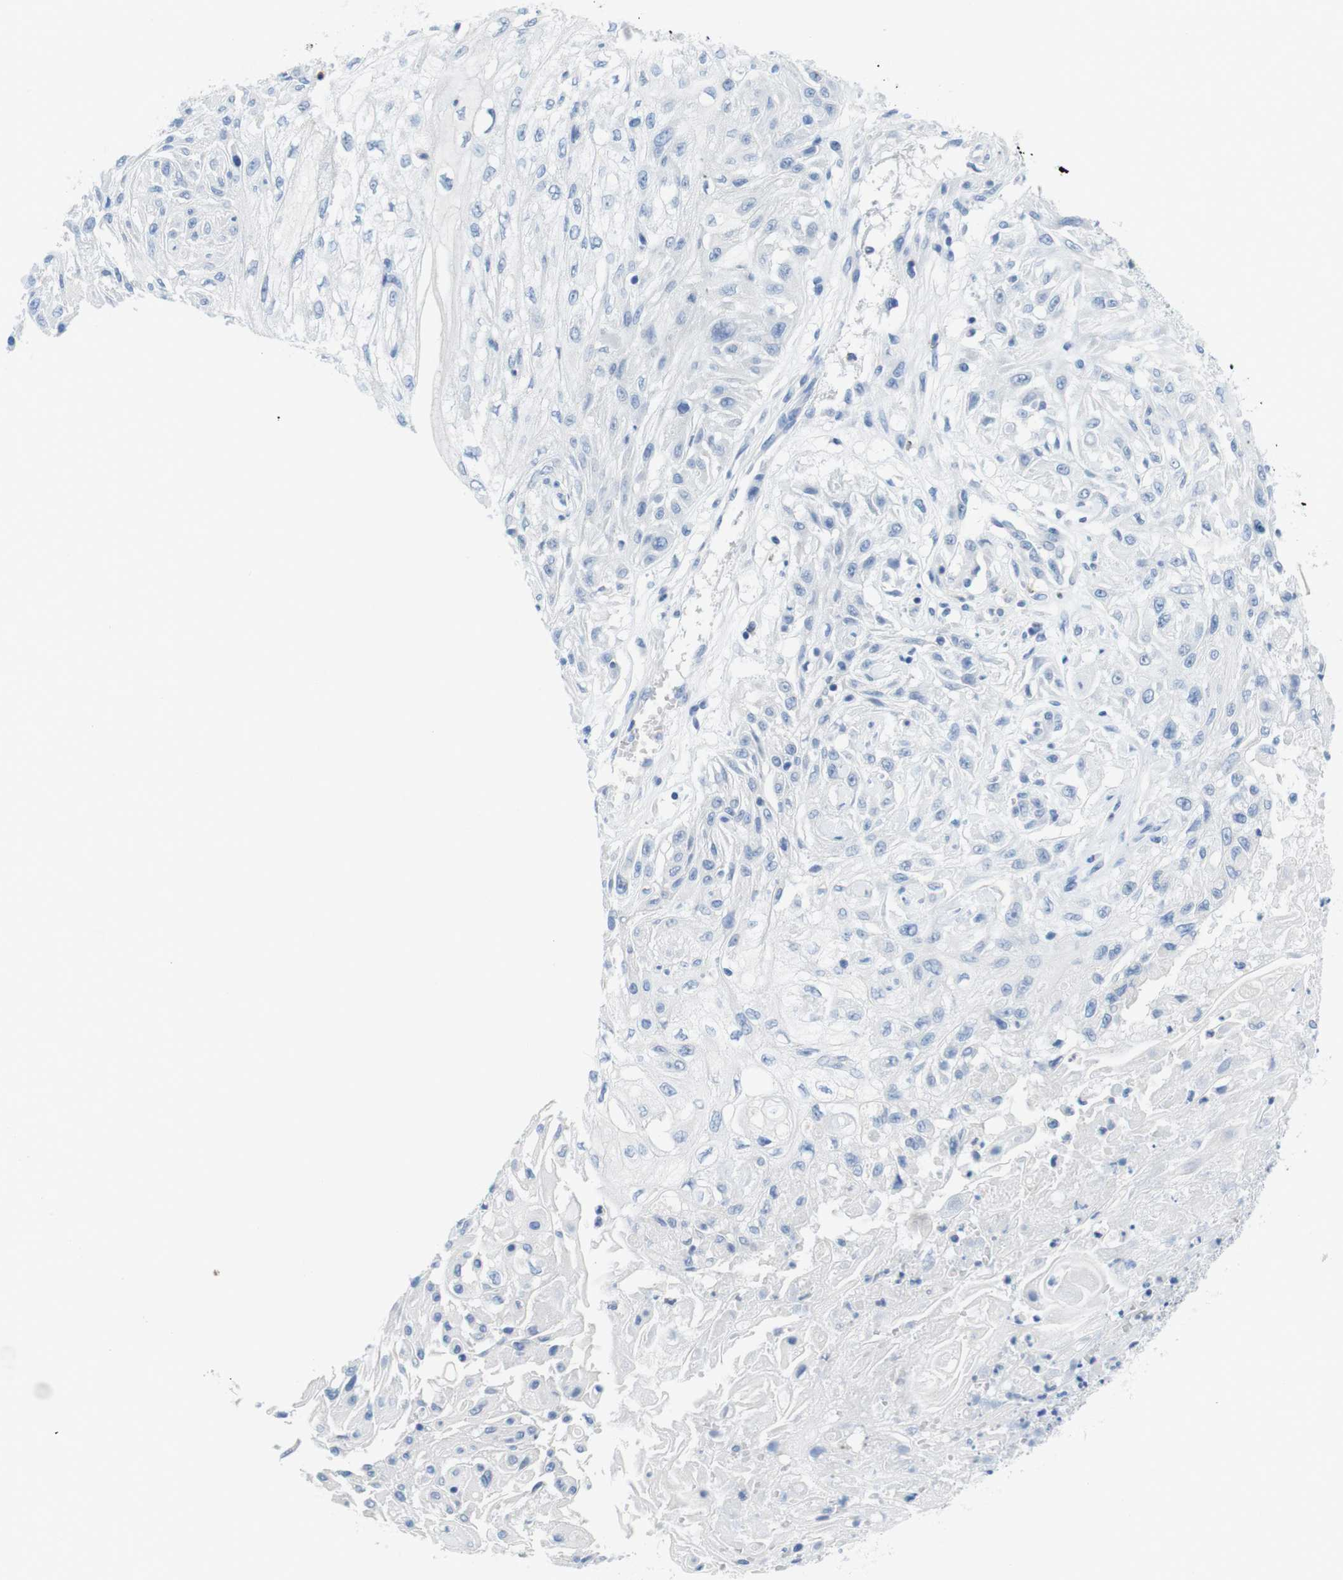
{"staining": {"intensity": "negative", "quantity": "none", "location": "none"}, "tissue": "skin cancer", "cell_type": "Tumor cells", "image_type": "cancer", "snomed": [{"axis": "morphology", "description": "Squamous cell carcinoma, NOS"}, {"axis": "topography", "description": "Skin"}], "caption": "Histopathology image shows no significant protein staining in tumor cells of skin cancer (squamous cell carcinoma).", "gene": "CD5", "patient": {"sex": "male", "age": 75}}